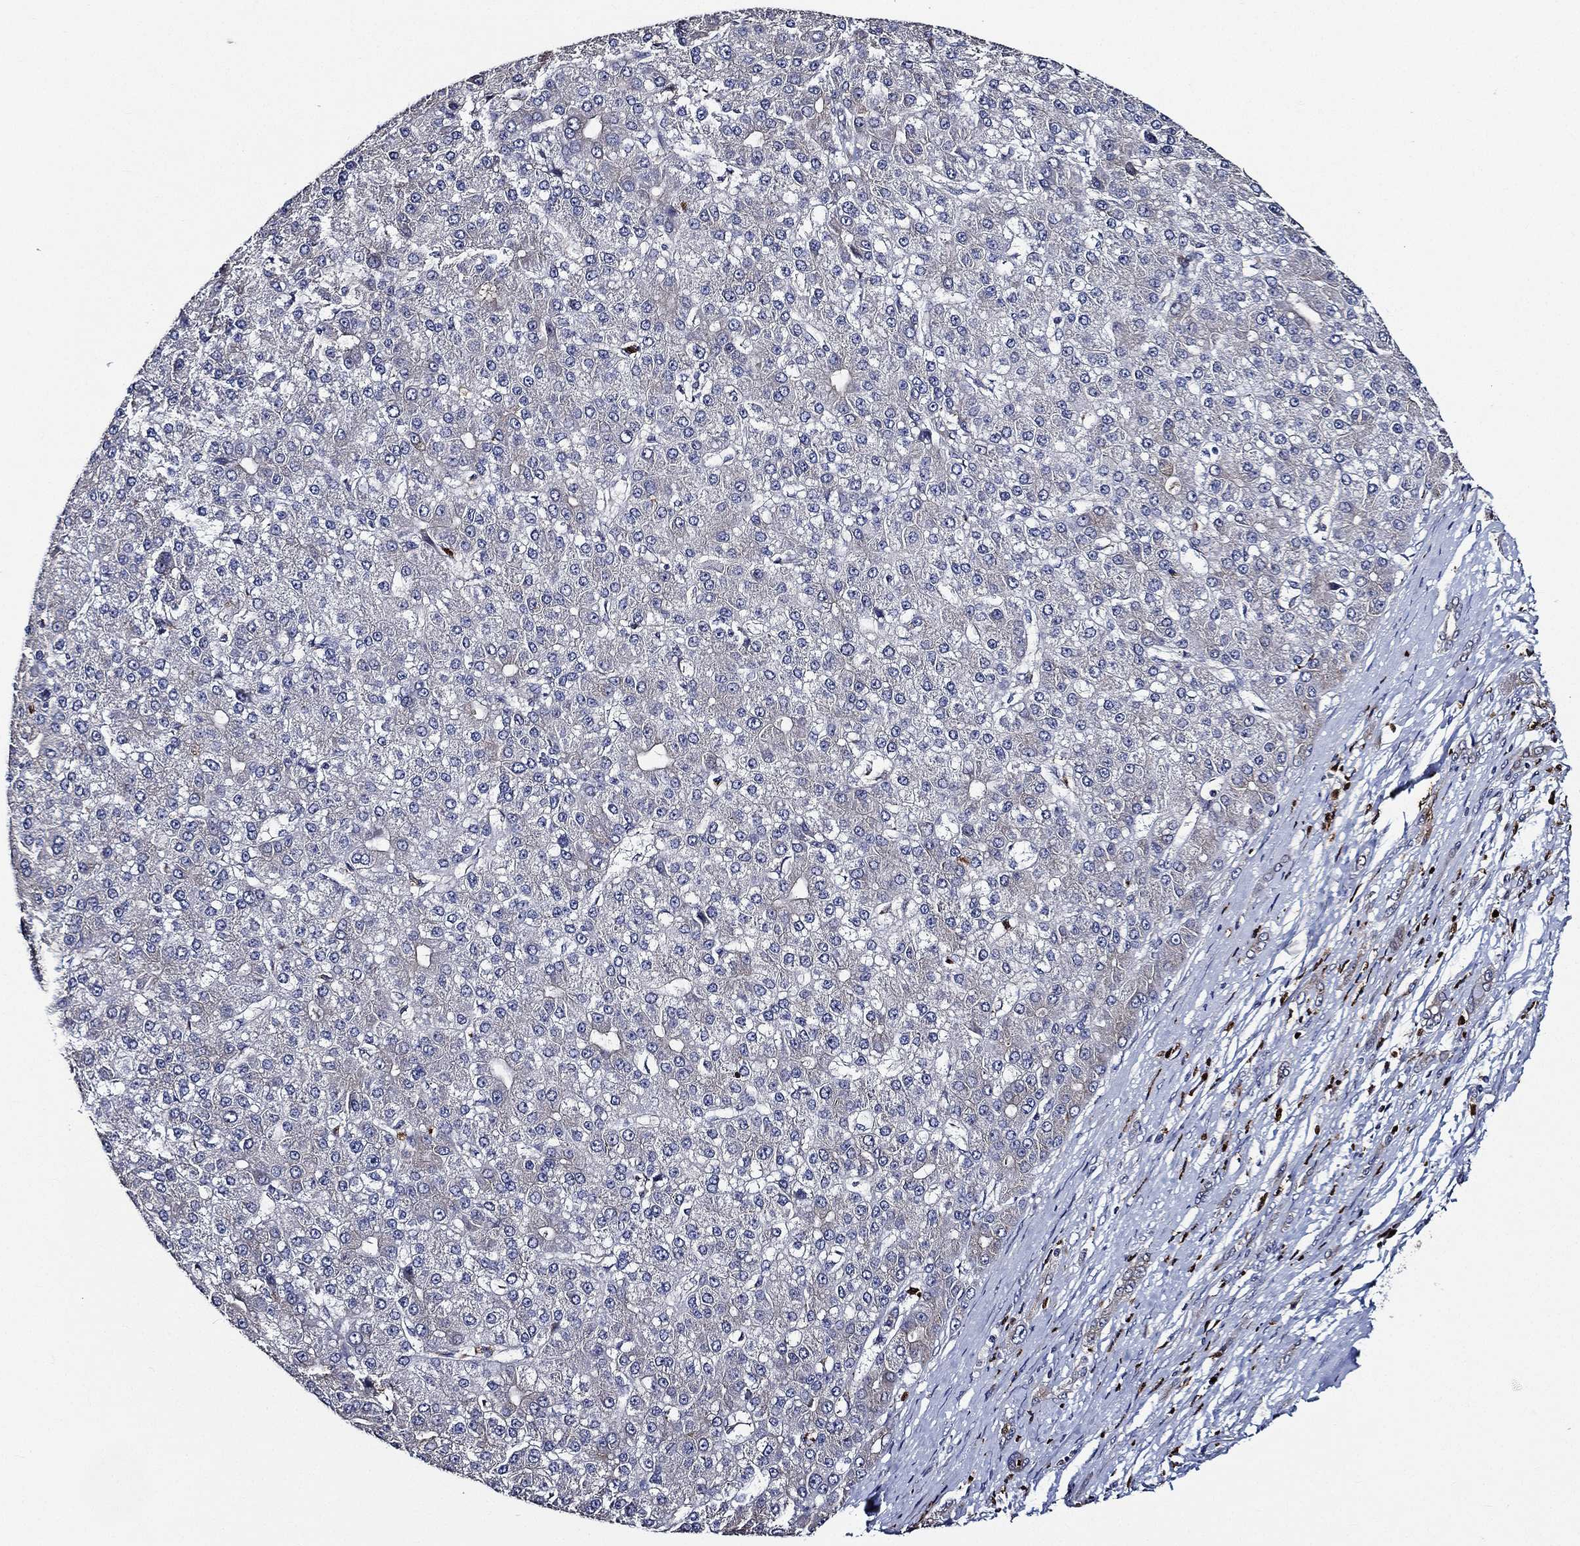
{"staining": {"intensity": "negative", "quantity": "none", "location": "none"}, "tissue": "liver cancer", "cell_type": "Tumor cells", "image_type": "cancer", "snomed": [{"axis": "morphology", "description": "Carcinoma, Hepatocellular, NOS"}, {"axis": "topography", "description": "Liver"}], "caption": "The image shows no significant expression in tumor cells of liver cancer.", "gene": "KIF20B", "patient": {"sex": "male", "age": 67}}